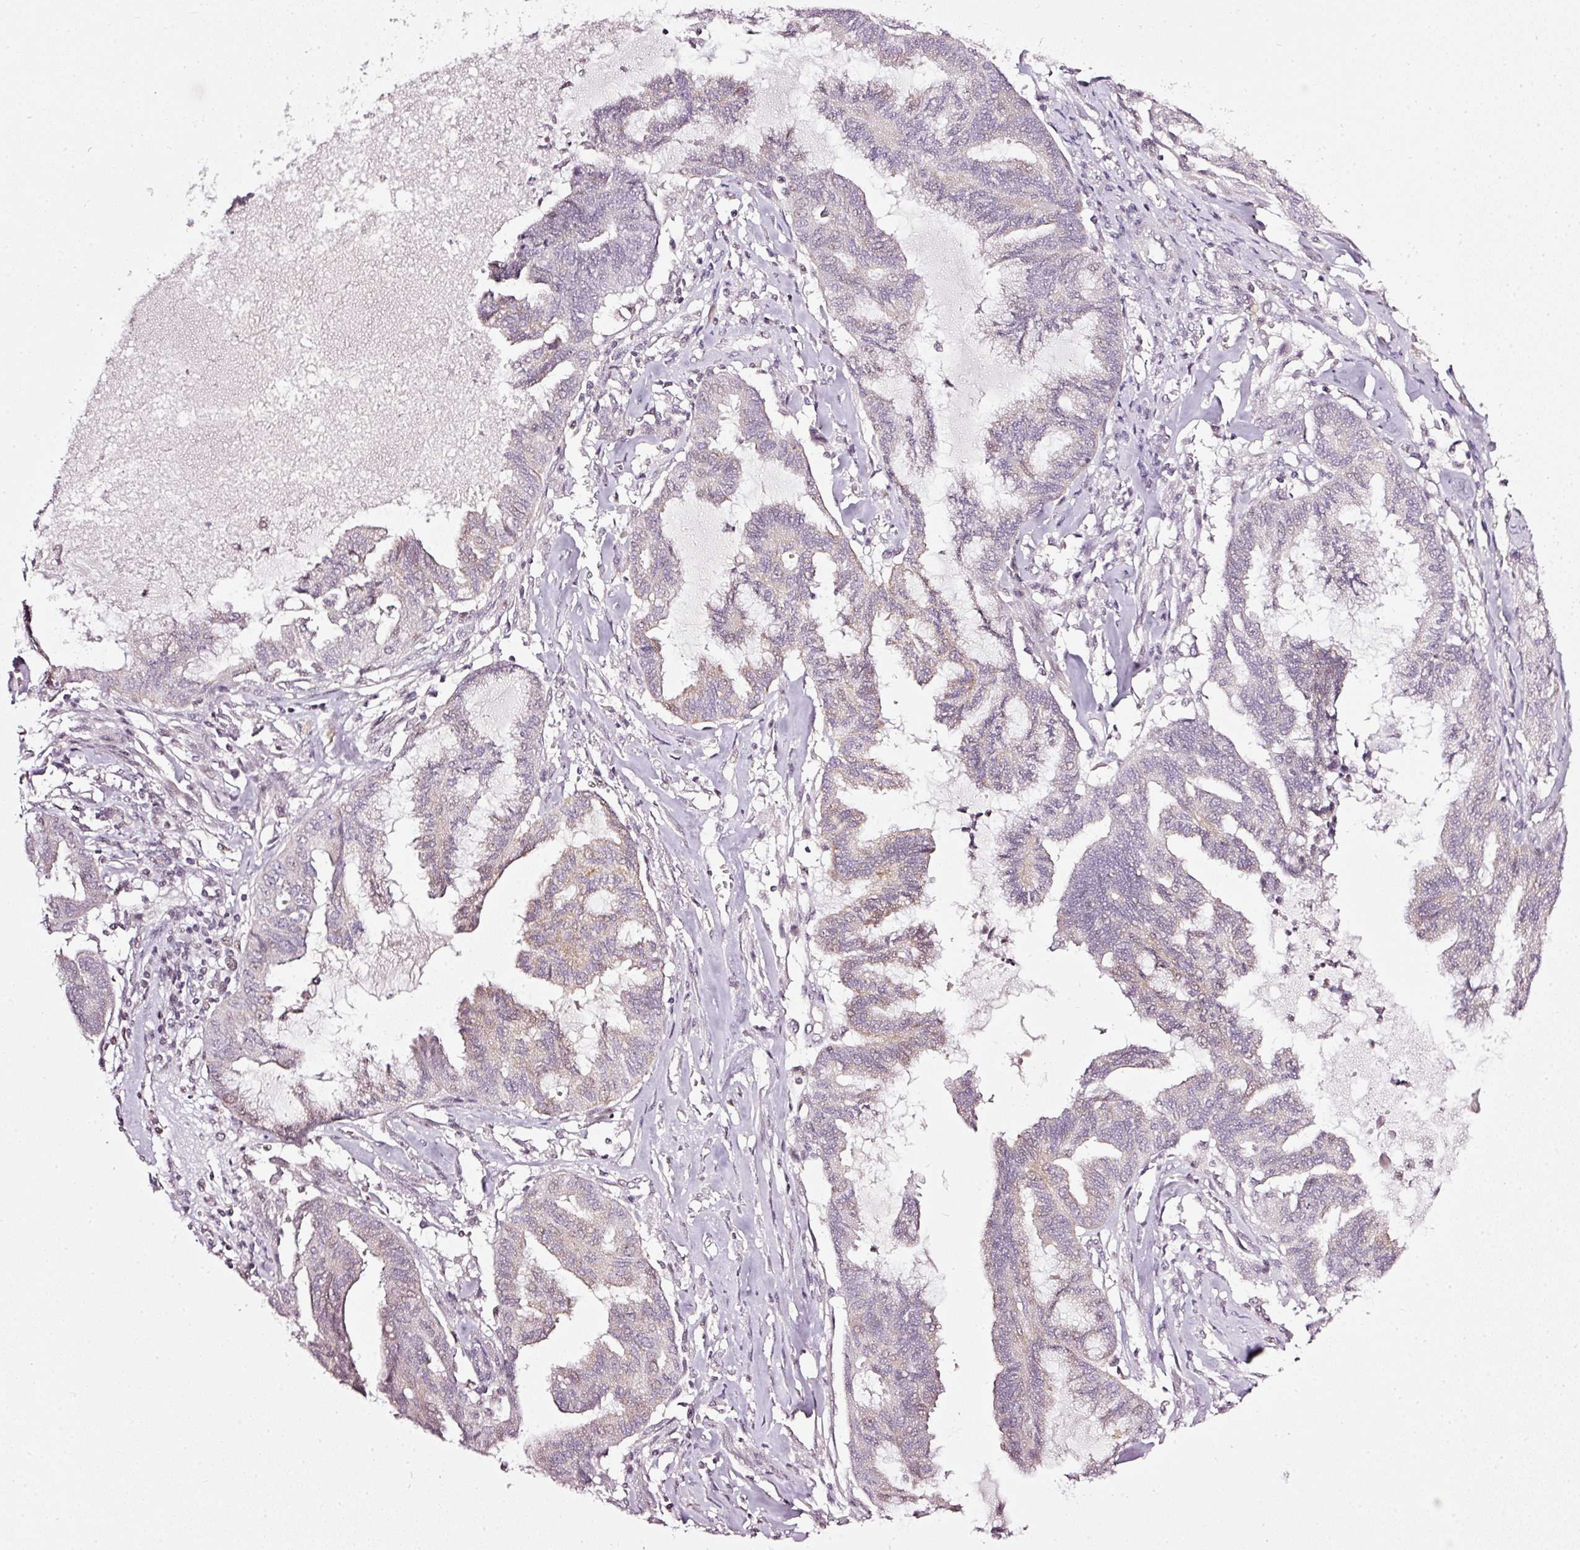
{"staining": {"intensity": "weak", "quantity": "25%-75%", "location": "cytoplasmic/membranous"}, "tissue": "endometrial cancer", "cell_type": "Tumor cells", "image_type": "cancer", "snomed": [{"axis": "morphology", "description": "Adenocarcinoma, NOS"}, {"axis": "topography", "description": "Endometrium"}], "caption": "Endometrial cancer (adenocarcinoma) tissue exhibits weak cytoplasmic/membranous expression in approximately 25%-75% of tumor cells, visualized by immunohistochemistry.", "gene": "NRDE2", "patient": {"sex": "female", "age": 86}}